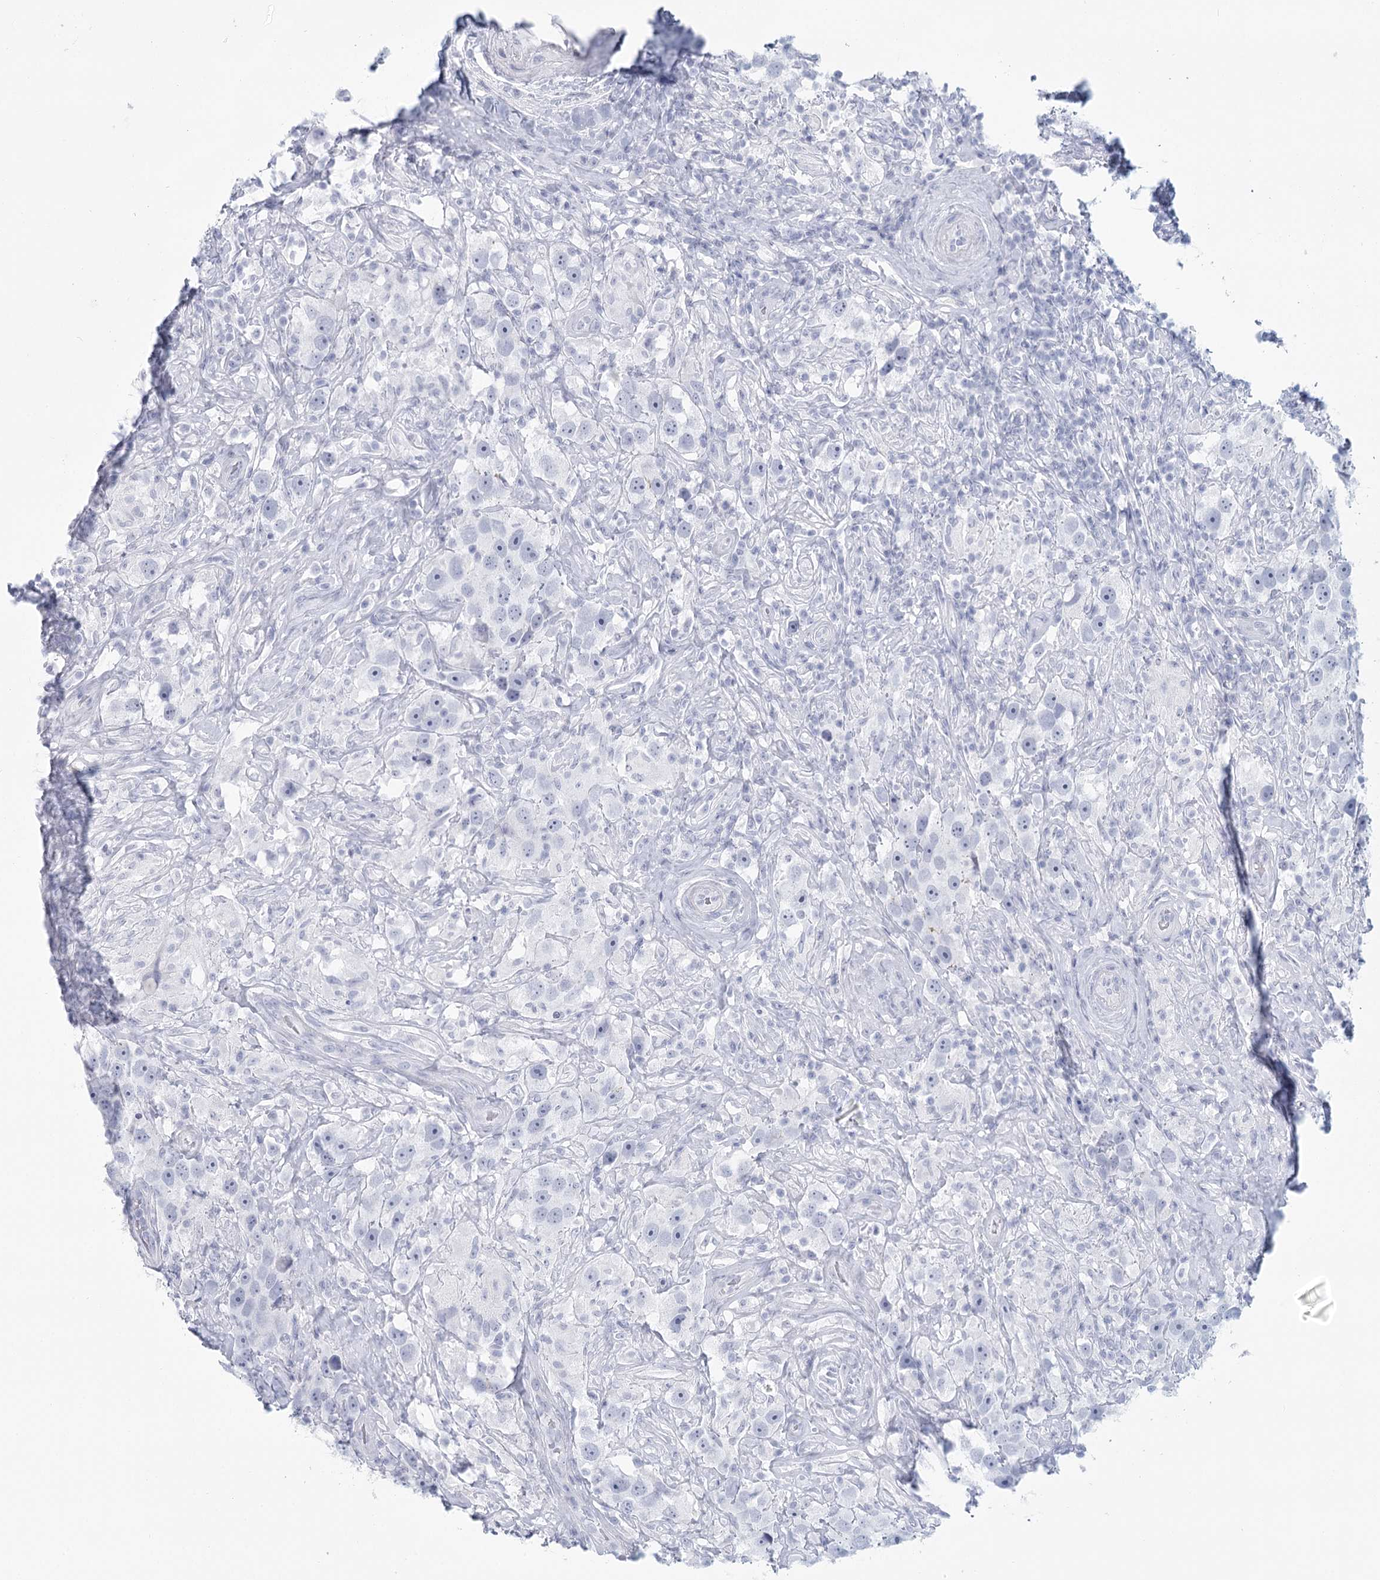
{"staining": {"intensity": "negative", "quantity": "none", "location": "none"}, "tissue": "testis cancer", "cell_type": "Tumor cells", "image_type": "cancer", "snomed": [{"axis": "morphology", "description": "Seminoma, NOS"}, {"axis": "topography", "description": "Testis"}], "caption": "This is an immunohistochemistry histopathology image of human testis cancer. There is no expression in tumor cells.", "gene": "WNT8B", "patient": {"sex": "male", "age": 49}}